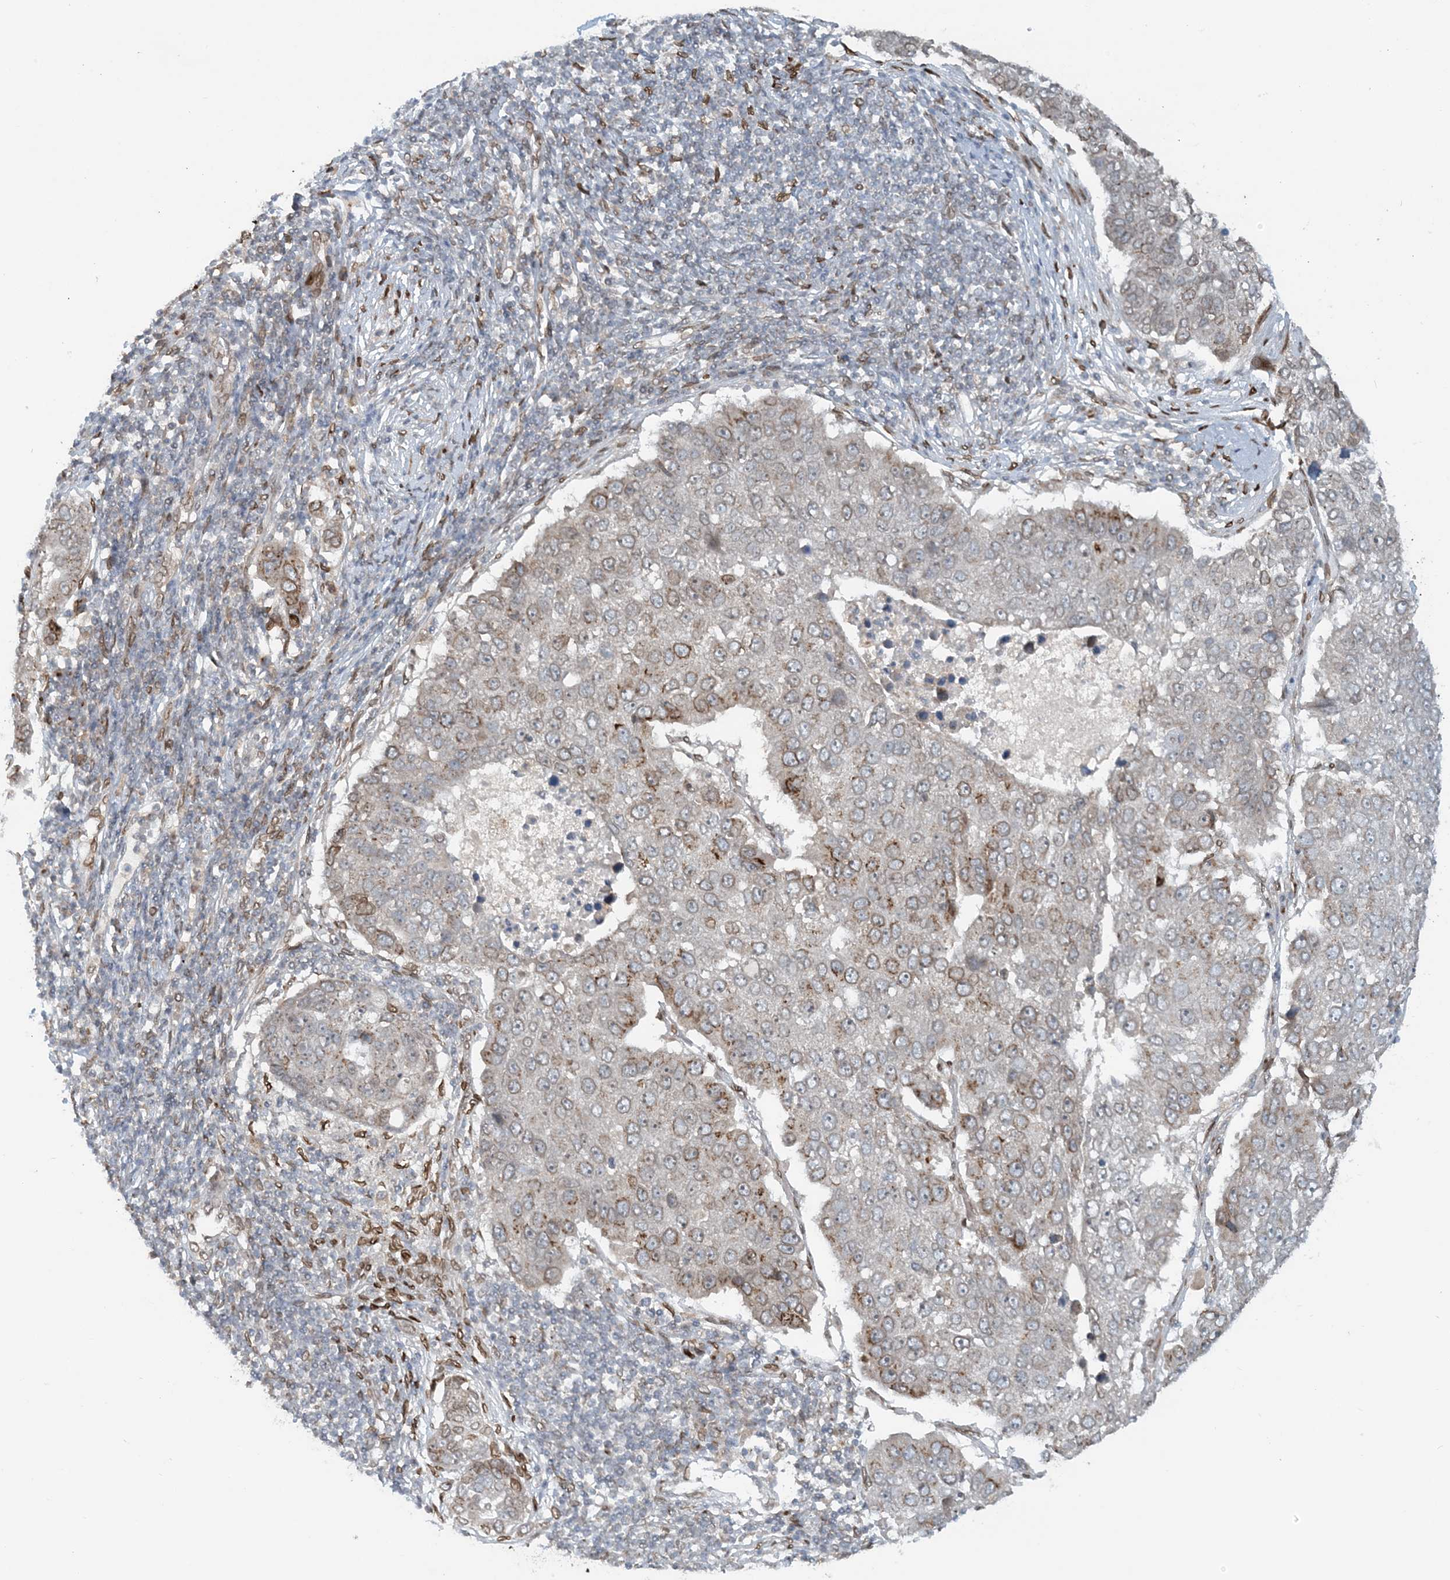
{"staining": {"intensity": "moderate", "quantity": "<25%", "location": "cytoplasmic/membranous"}, "tissue": "pancreatic cancer", "cell_type": "Tumor cells", "image_type": "cancer", "snomed": [{"axis": "morphology", "description": "Adenocarcinoma, NOS"}, {"axis": "topography", "description": "Pancreas"}], "caption": "Pancreatic cancer tissue demonstrates moderate cytoplasmic/membranous expression in about <25% of tumor cells", "gene": "SLC35A2", "patient": {"sex": "female", "age": 61}}